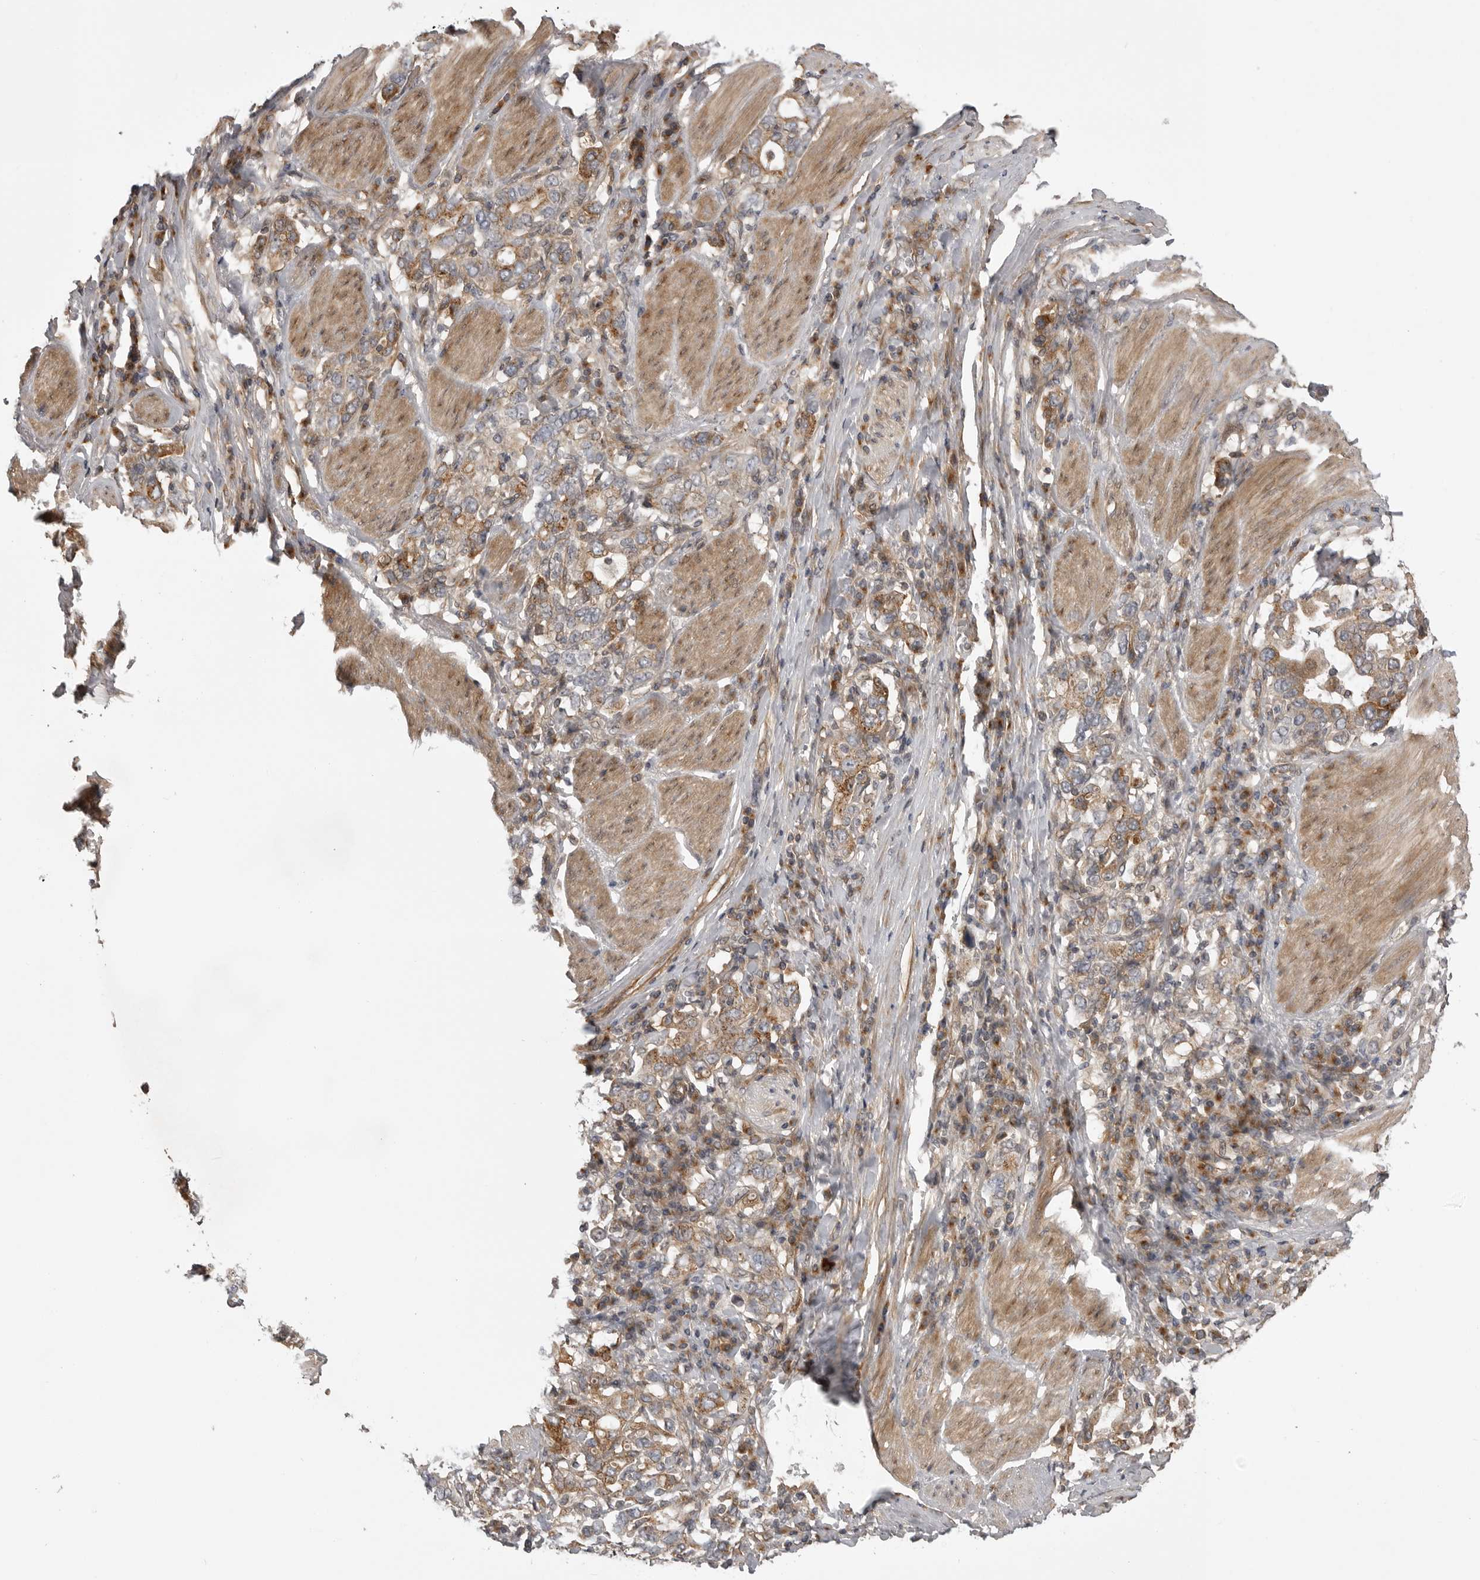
{"staining": {"intensity": "moderate", "quantity": ">75%", "location": "cytoplasmic/membranous"}, "tissue": "stomach cancer", "cell_type": "Tumor cells", "image_type": "cancer", "snomed": [{"axis": "morphology", "description": "Adenocarcinoma, NOS"}, {"axis": "topography", "description": "Stomach, upper"}], "caption": "High-magnification brightfield microscopy of adenocarcinoma (stomach) stained with DAB (brown) and counterstained with hematoxylin (blue). tumor cells exhibit moderate cytoplasmic/membranous expression is identified in approximately>75% of cells.", "gene": "LRRC45", "patient": {"sex": "male", "age": 62}}